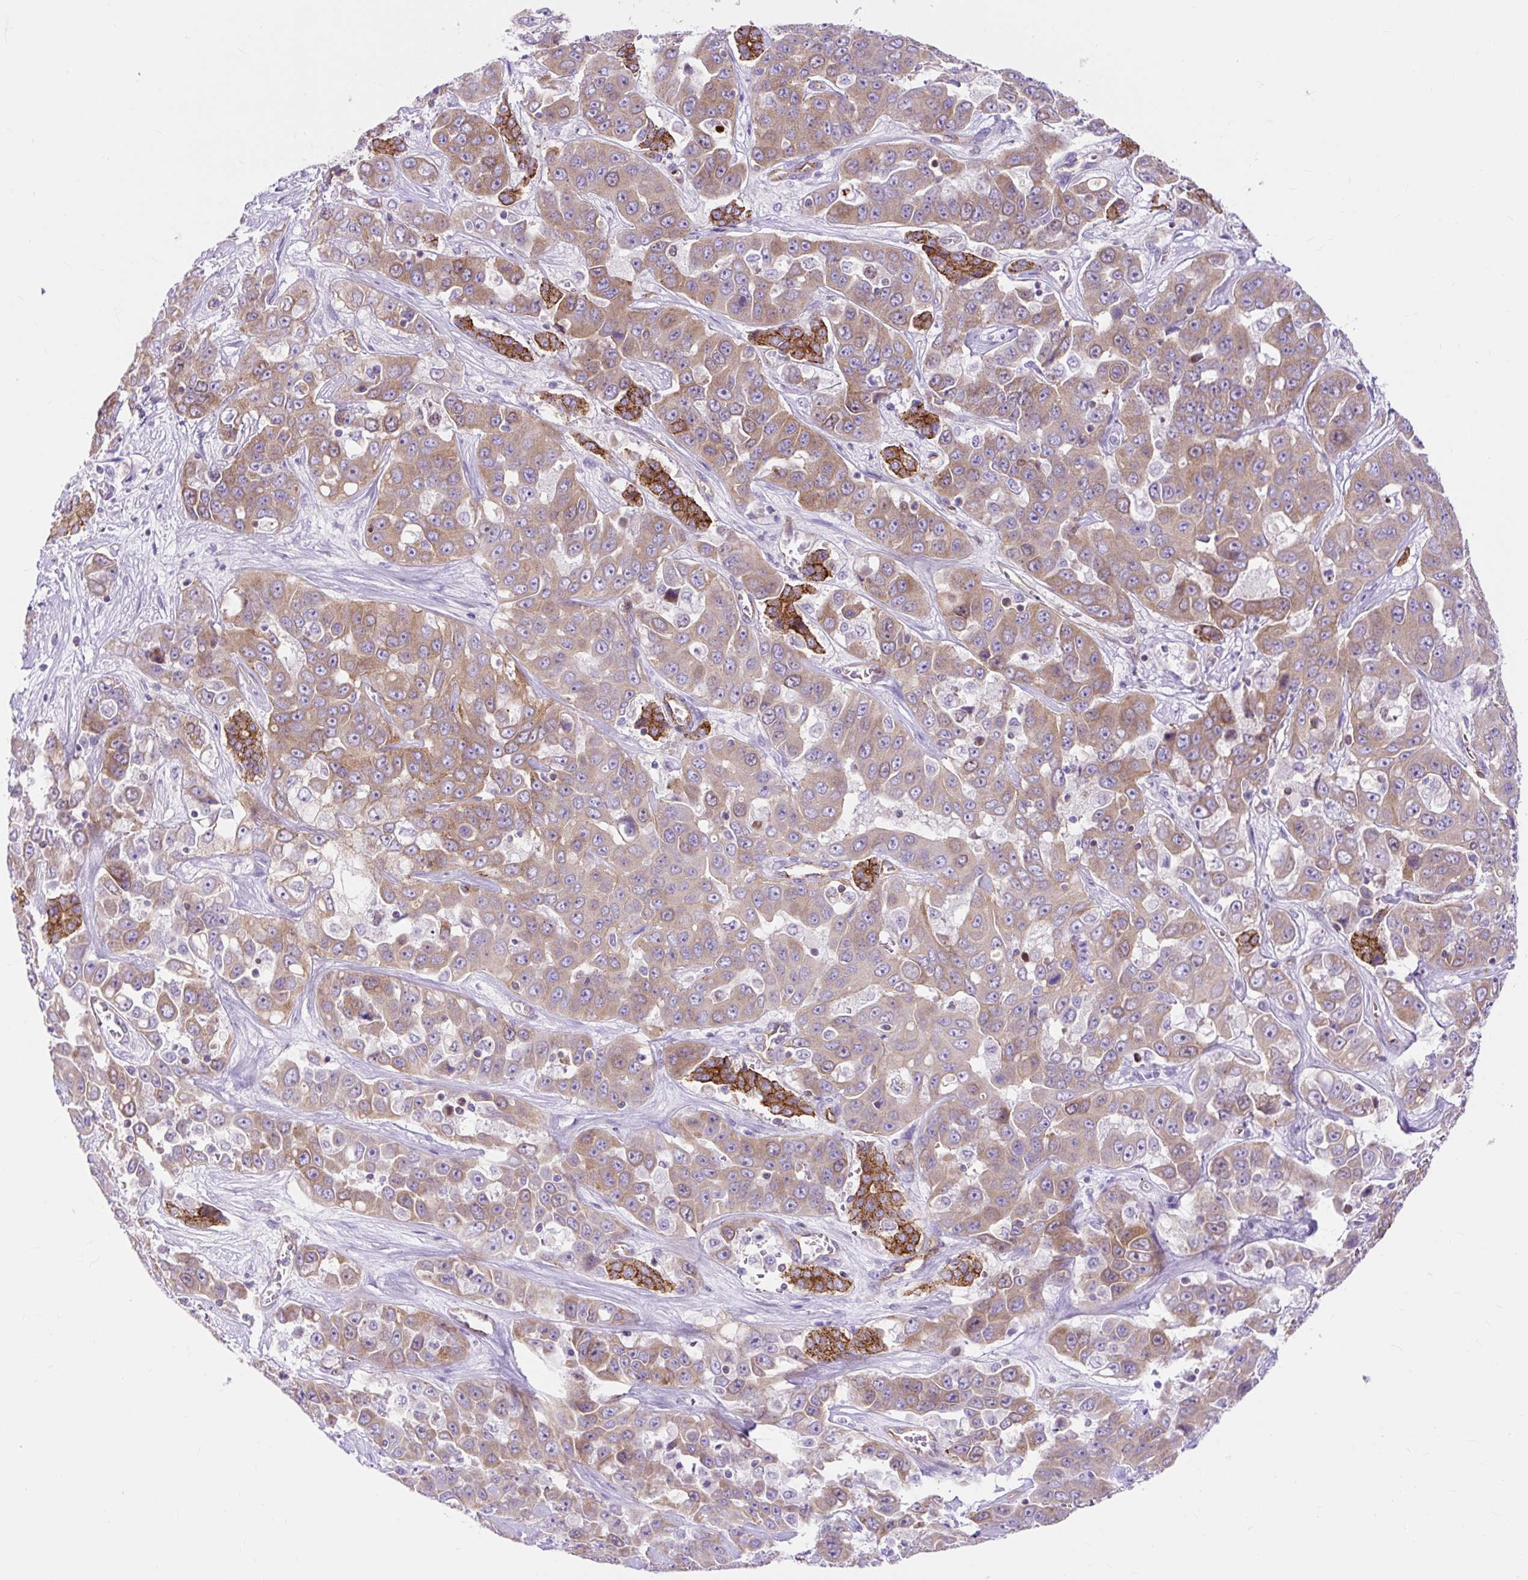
{"staining": {"intensity": "strong", "quantity": "25%-75%", "location": "cytoplasmic/membranous"}, "tissue": "liver cancer", "cell_type": "Tumor cells", "image_type": "cancer", "snomed": [{"axis": "morphology", "description": "Cholangiocarcinoma"}, {"axis": "topography", "description": "Liver"}], "caption": "Protein expression analysis of liver cancer (cholangiocarcinoma) exhibits strong cytoplasmic/membranous expression in approximately 25%-75% of tumor cells. Using DAB (3,3'-diaminobenzidine) (brown) and hematoxylin (blue) stains, captured at high magnification using brightfield microscopy.", "gene": "HIP1R", "patient": {"sex": "female", "age": 52}}